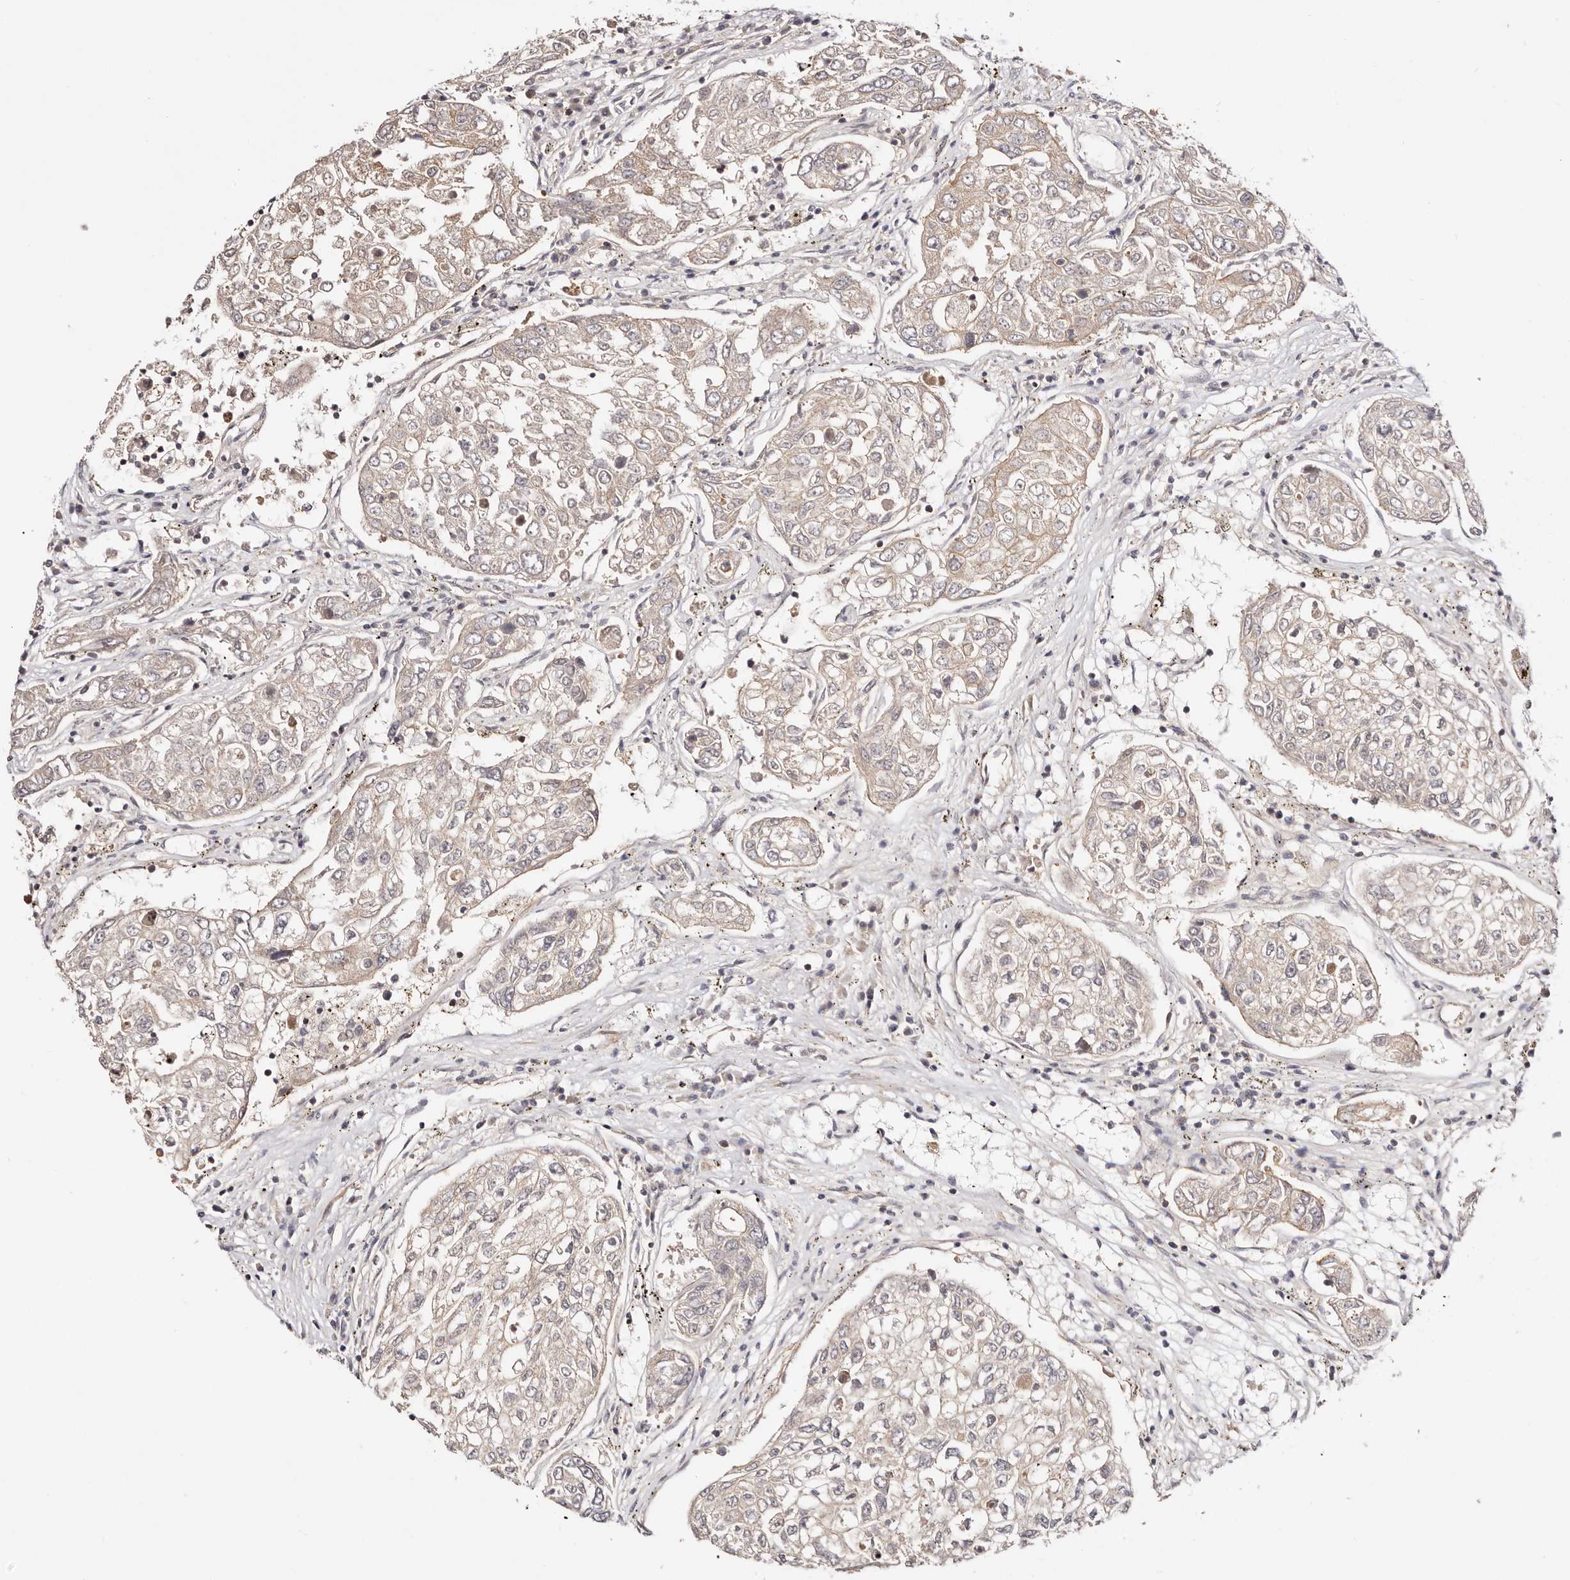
{"staining": {"intensity": "weak", "quantity": ">75%", "location": "cytoplasmic/membranous"}, "tissue": "urothelial cancer", "cell_type": "Tumor cells", "image_type": "cancer", "snomed": [{"axis": "morphology", "description": "Urothelial carcinoma, High grade"}, {"axis": "topography", "description": "Lymph node"}, {"axis": "topography", "description": "Urinary bladder"}], "caption": "High-grade urothelial carcinoma stained with DAB (3,3'-diaminobenzidine) IHC shows low levels of weak cytoplasmic/membranous expression in approximately >75% of tumor cells.", "gene": "SLC35B2", "patient": {"sex": "male", "age": 51}}